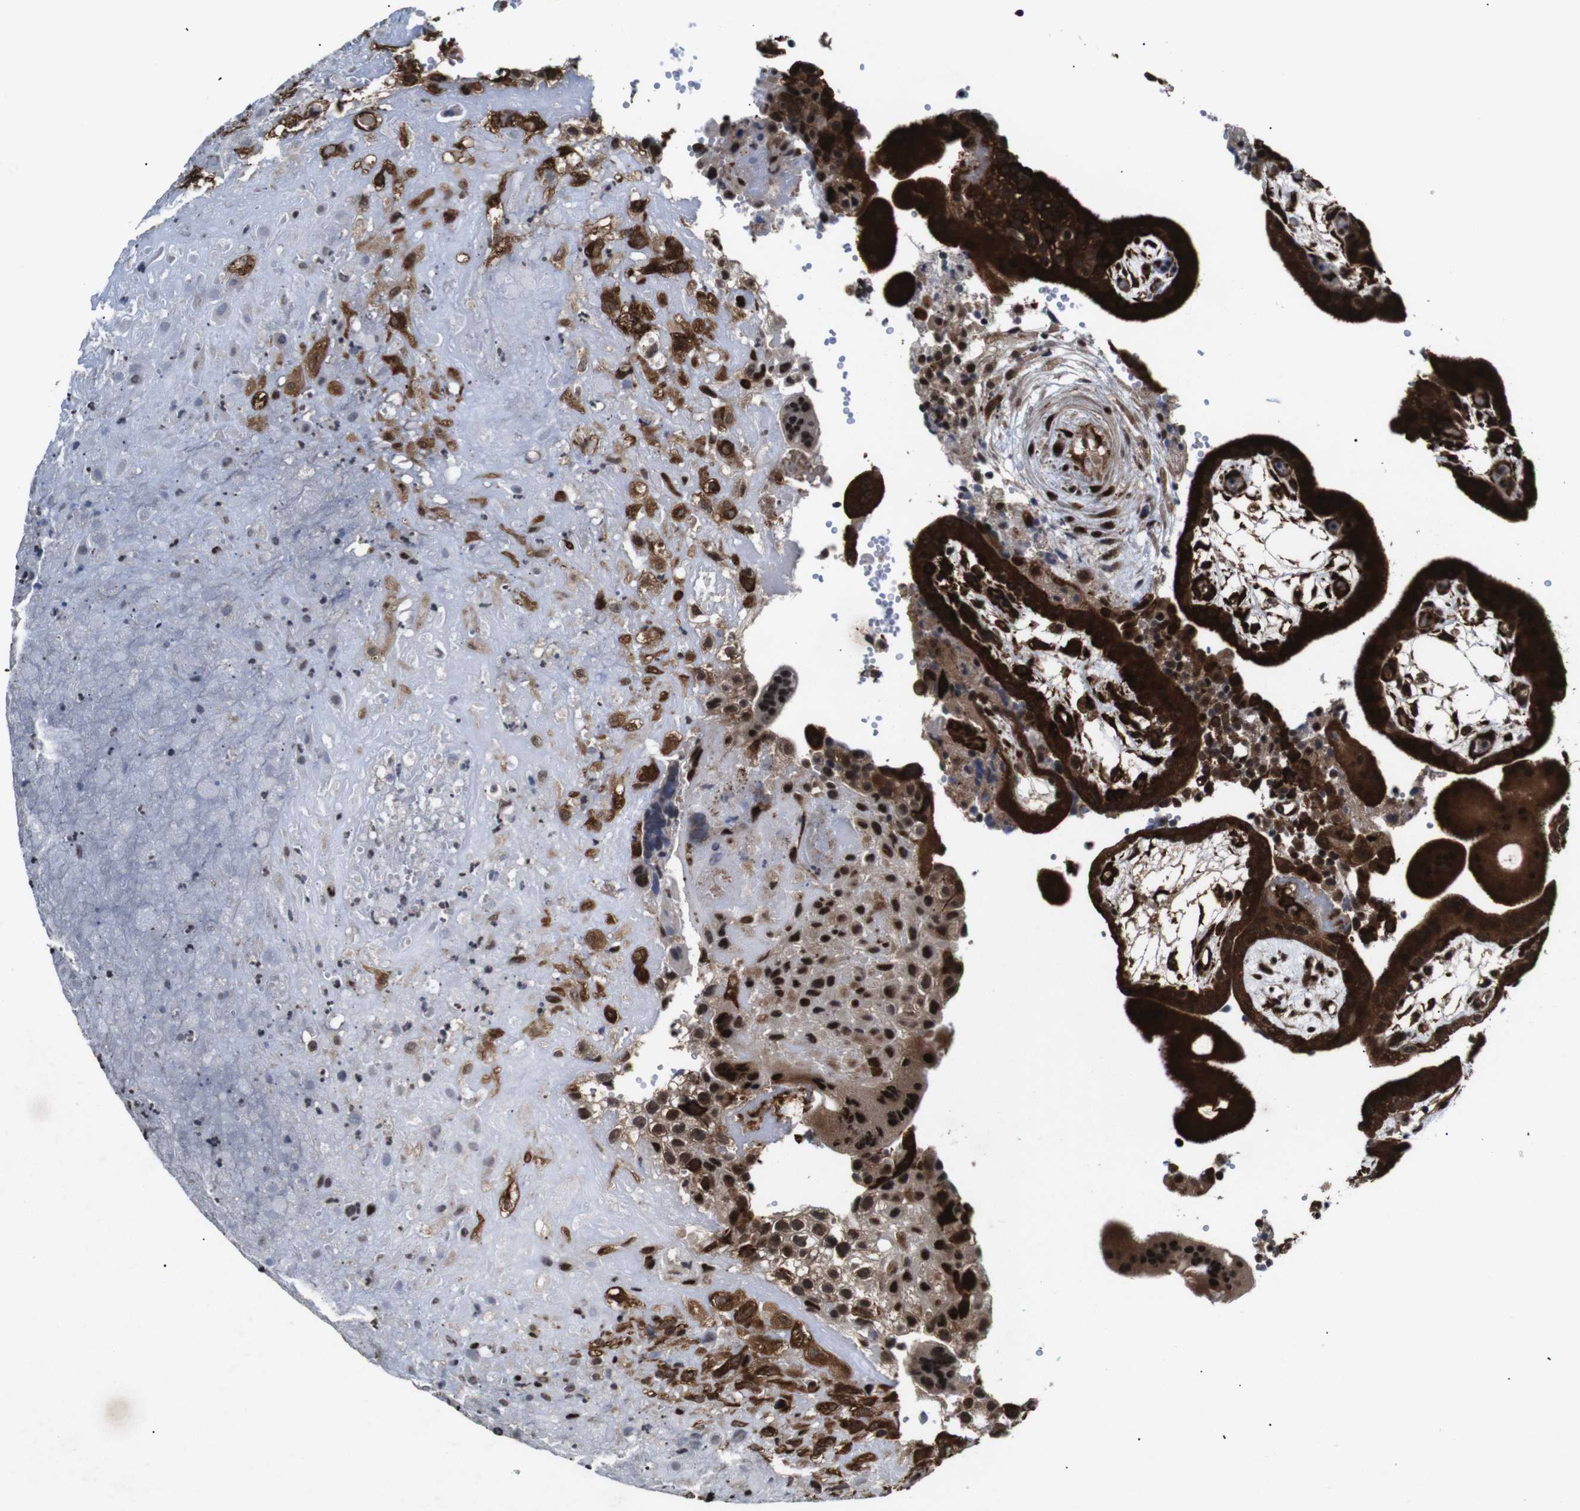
{"staining": {"intensity": "strong", "quantity": ">75%", "location": "cytoplasmic/membranous"}, "tissue": "placenta", "cell_type": "Decidual cells", "image_type": "normal", "snomed": [{"axis": "morphology", "description": "Normal tissue, NOS"}, {"axis": "topography", "description": "Placenta"}], "caption": "High-magnification brightfield microscopy of normal placenta stained with DAB (brown) and counterstained with hematoxylin (blue). decidual cells exhibit strong cytoplasmic/membranous positivity is seen in approximately>75% of cells.", "gene": "EIF4G1", "patient": {"sex": "female", "age": 18}}